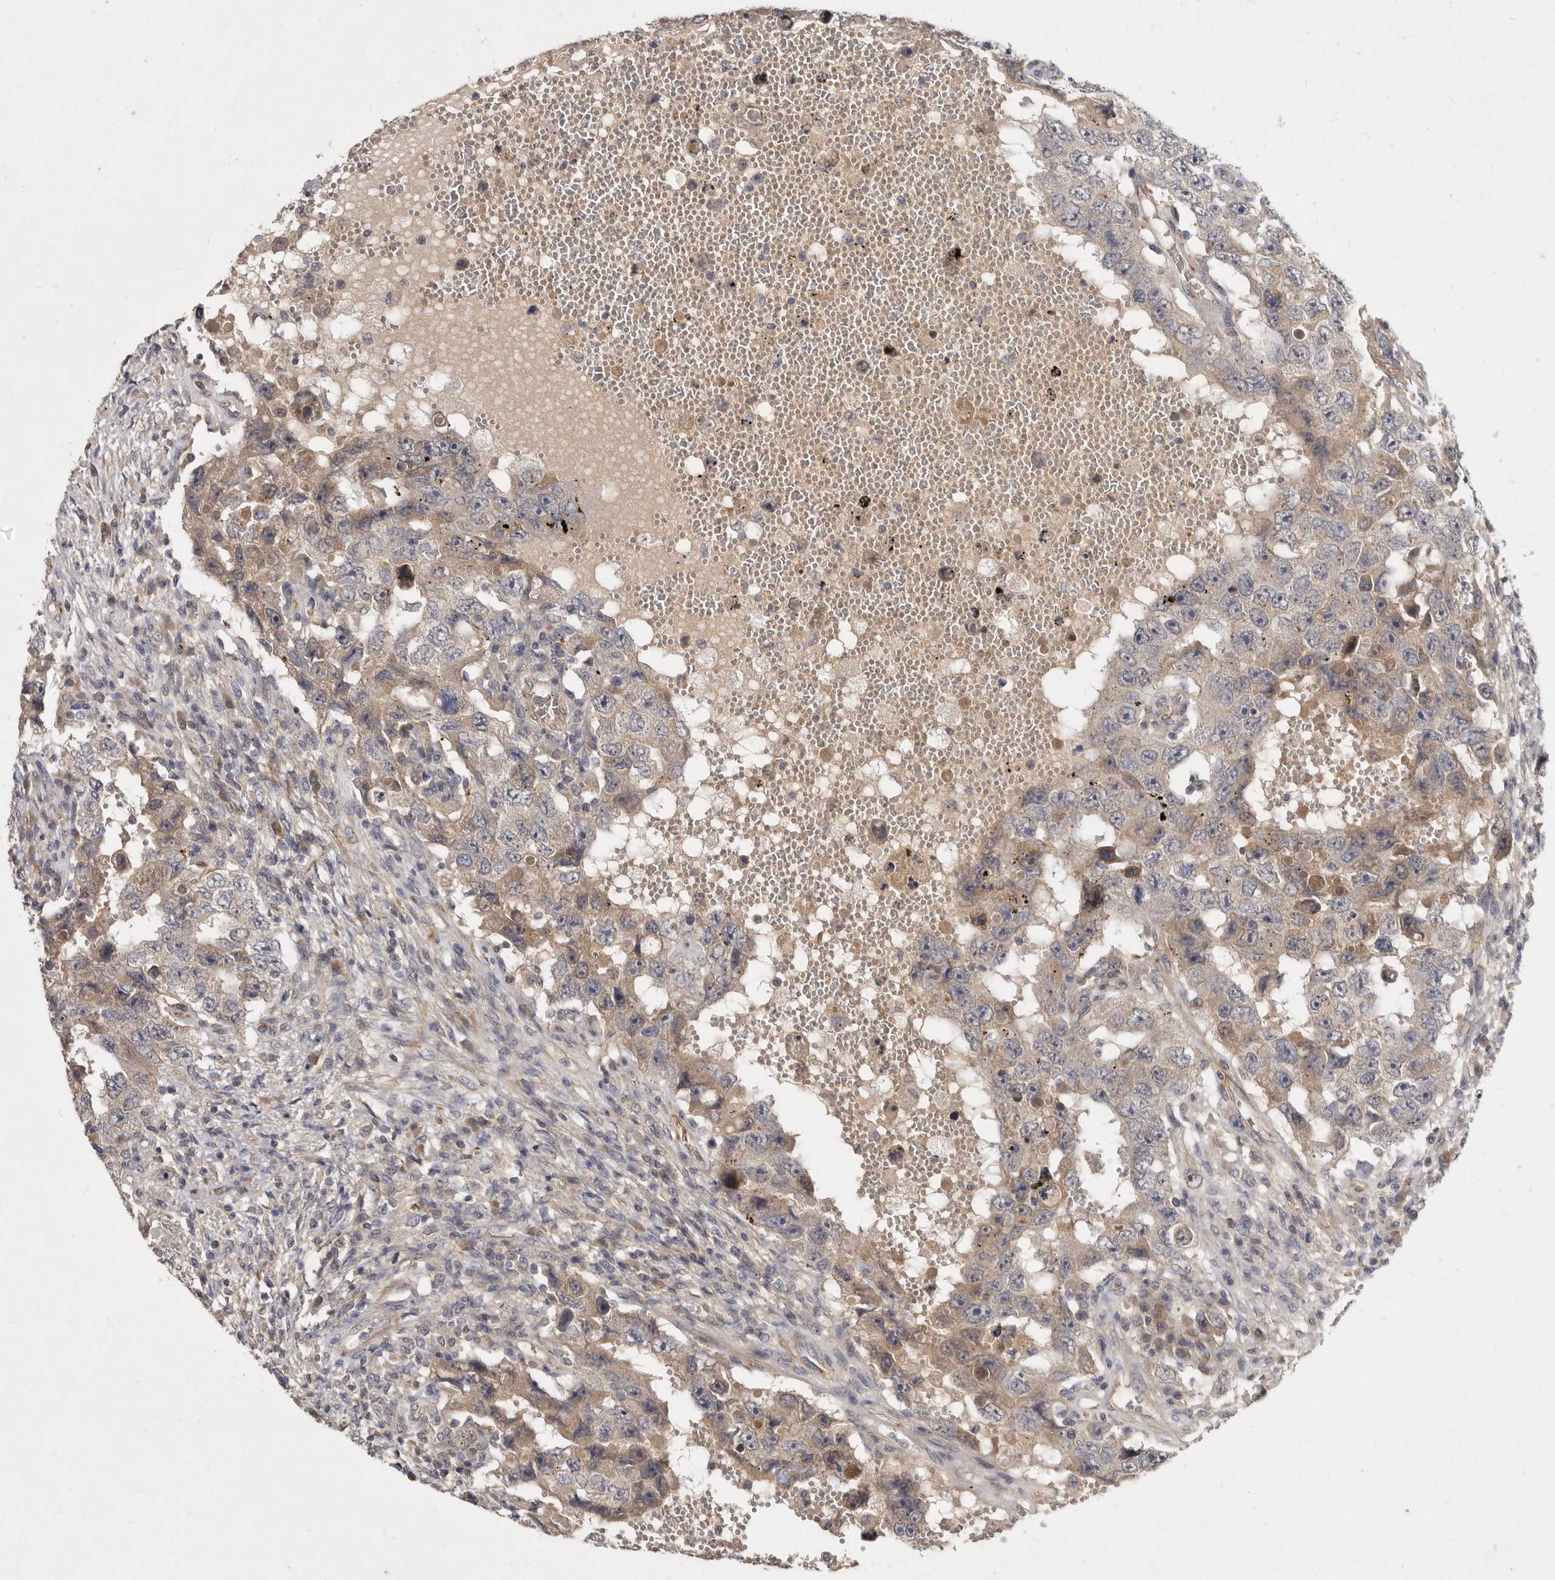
{"staining": {"intensity": "weak", "quantity": "<25%", "location": "cytoplasmic/membranous"}, "tissue": "testis cancer", "cell_type": "Tumor cells", "image_type": "cancer", "snomed": [{"axis": "morphology", "description": "Carcinoma, Embryonal, NOS"}, {"axis": "topography", "description": "Testis"}], "caption": "Embryonal carcinoma (testis) stained for a protein using immunohistochemistry (IHC) exhibits no staining tumor cells.", "gene": "SLC22A1", "patient": {"sex": "male", "age": 26}}